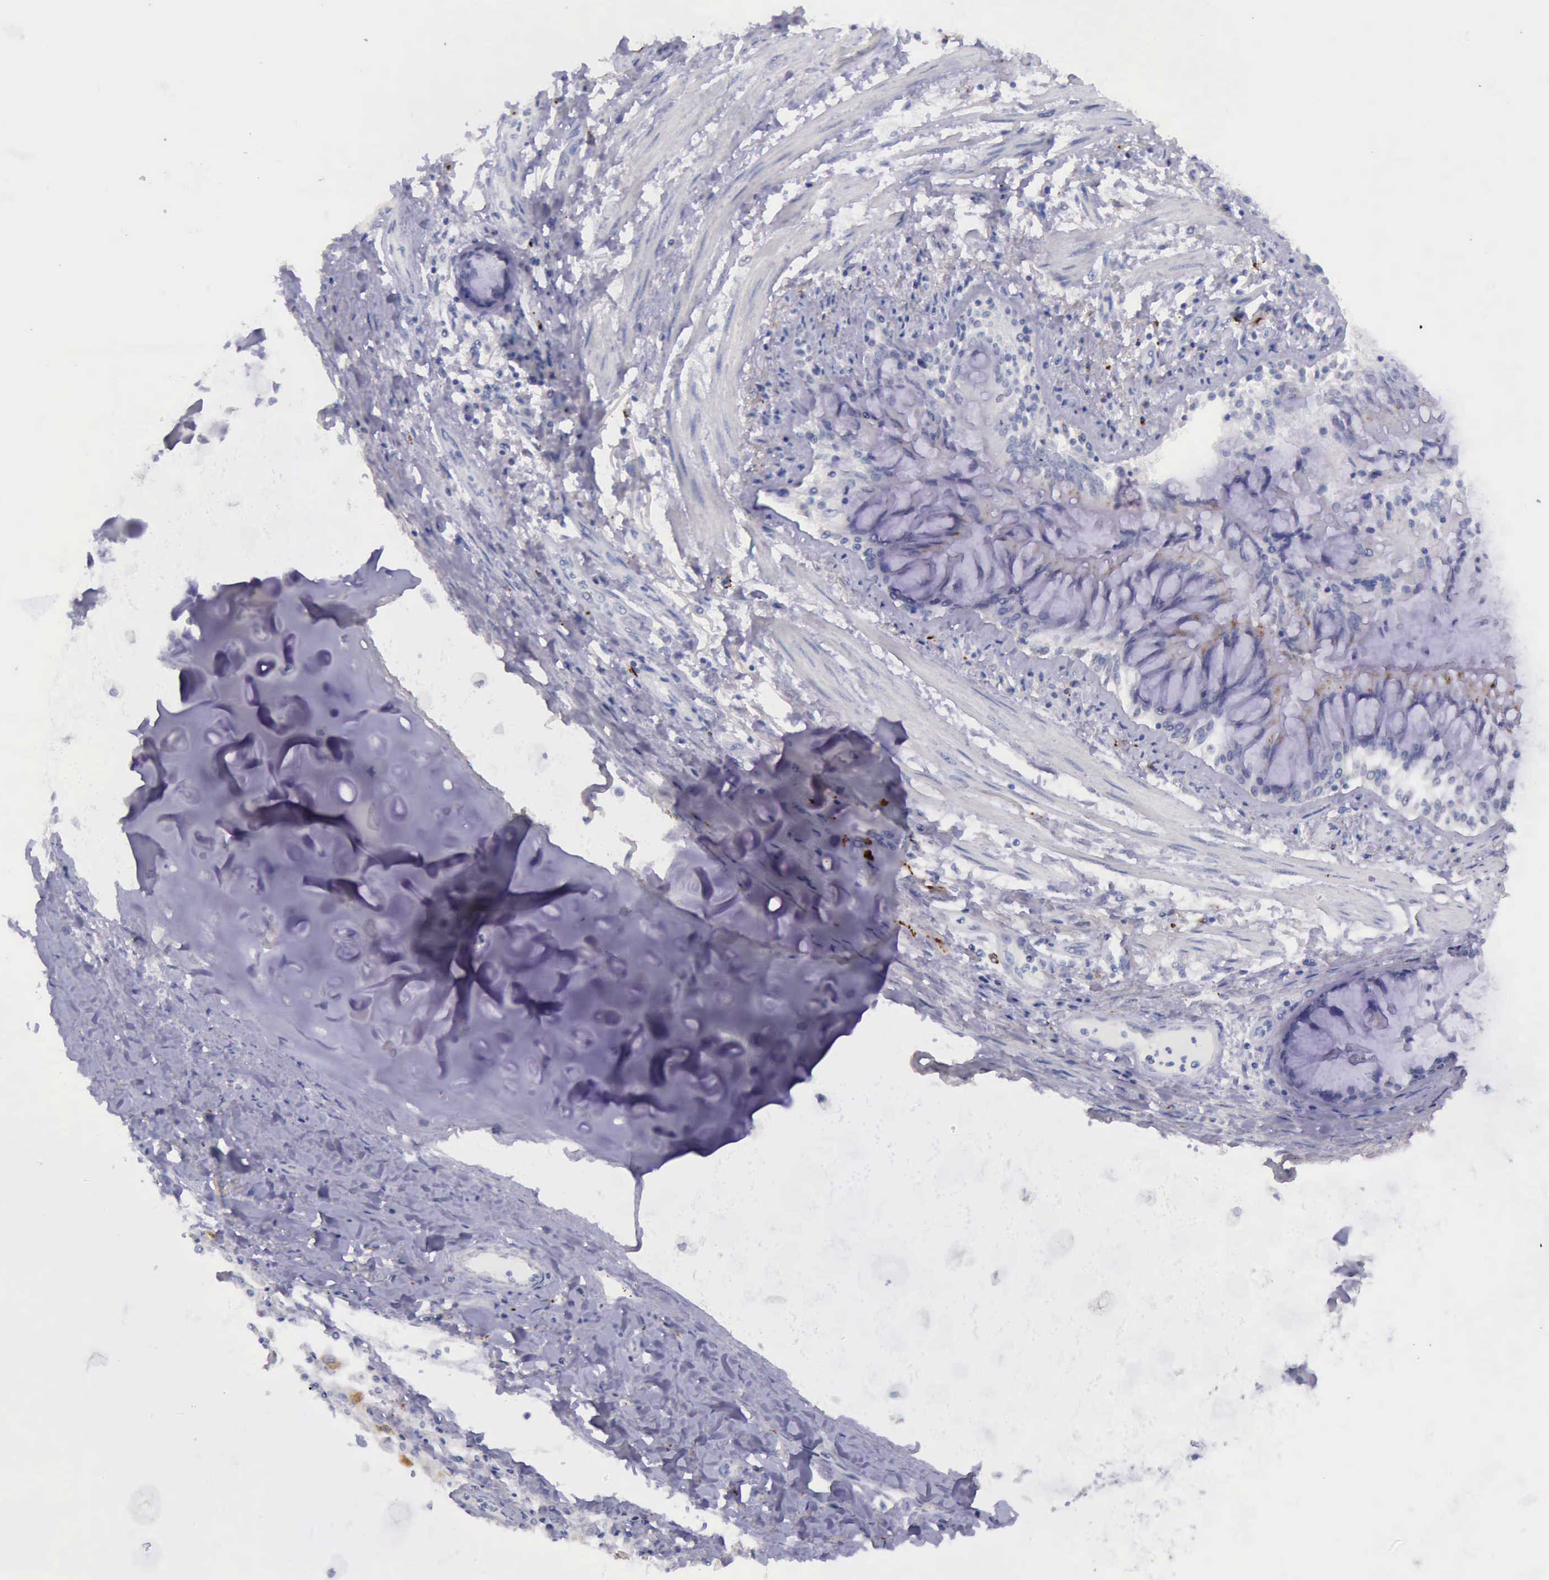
{"staining": {"intensity": "negative", "quantity": "none", "location": "none"}, "tissue": "adipose tissue", "cell_type": "Adipocytes", "image_type": "normal", "snomed": [{"axis": "morphology", "description": "Normal tissue, NOS"}, {"axis": "morphology", "description": "Adenocarcinoma, NOS"}, {"axis": "topography", "description": "Cartilage tissue"}, {"axis": "topography", "description": "Lung"}], "caption": "Immunohistochemistry photomicrograph of normal adipose tissue: human adipose tissue stained with DAB (3,3'-diaminobenzidine) shows no significant protein positivity in adipocytes.", "gene": "GLA", "patient": {"sex": "female", "age": 67}}